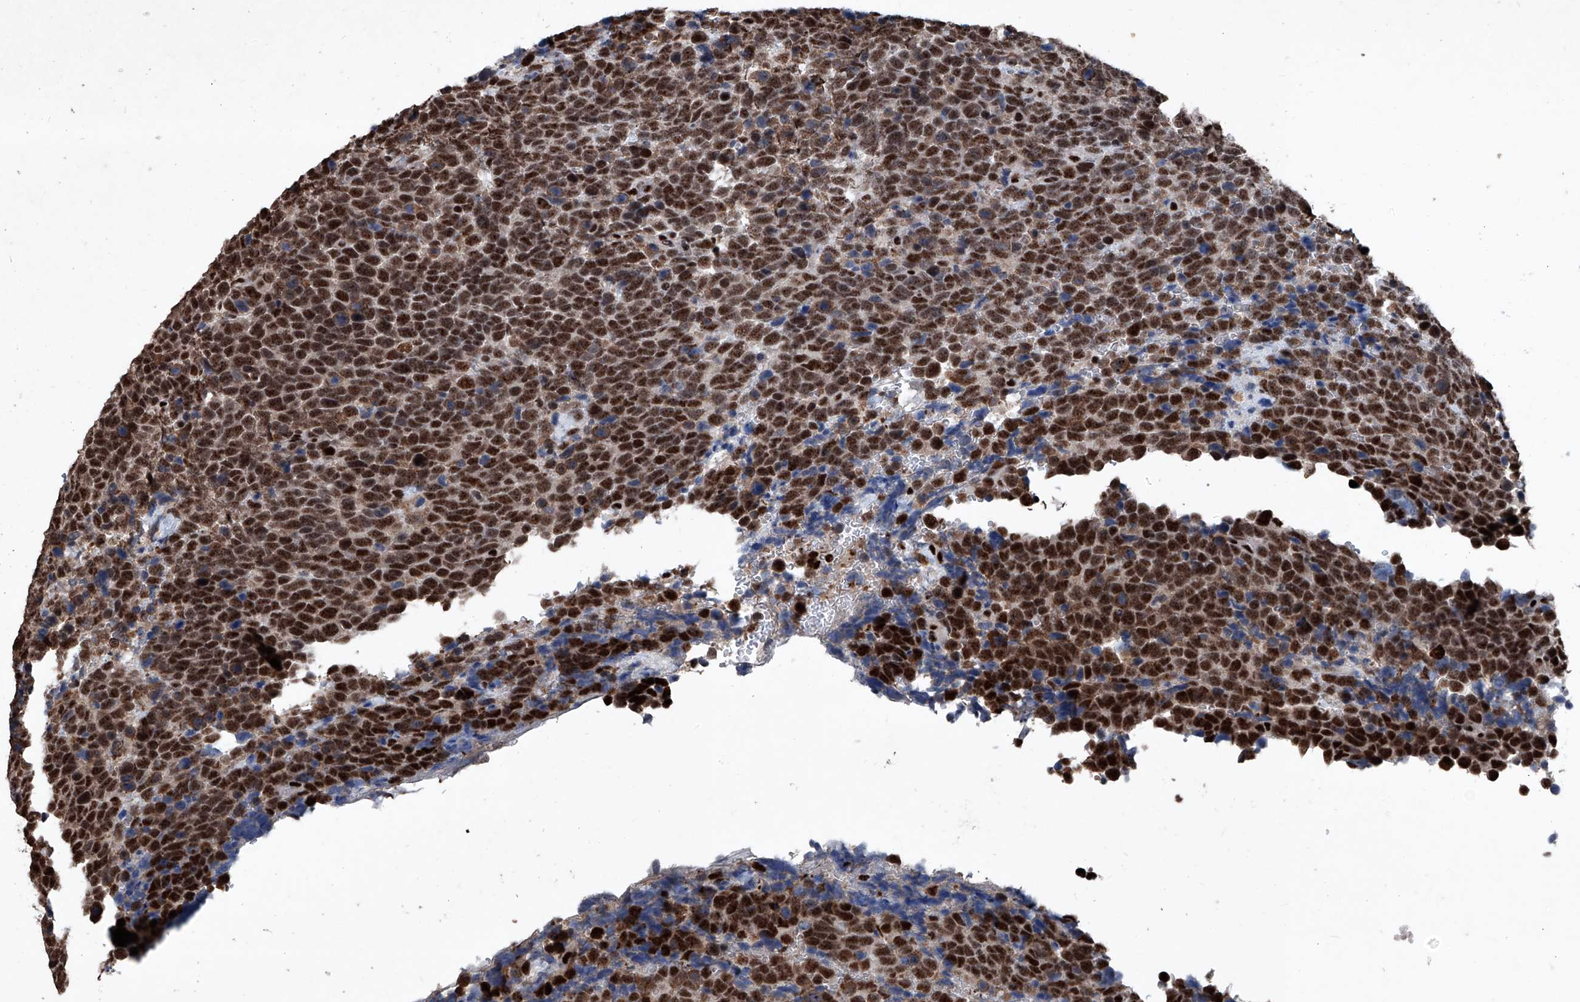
{"staining": {"intensity": "strong", "quantity": ">75%", "location": "nuclear"}, "tissue": "urothelial cancer", "cell_type": "Tumor cells", "image_type": "cancer", "snomed": [{"axis": "morphology", "description": "Urothelial carcinoma, High grade"}, {"axis": "topography", "description": "Urinary bladder"}], "caption": "There is high levels of strong nuclear positivity in tumor cells of urothelial carcinoma (high-grade), as demonstrated by immunohistochemical staining (brown color).", "gene": "DDX39B", "patient": {"sex": "female", "age": 82}}